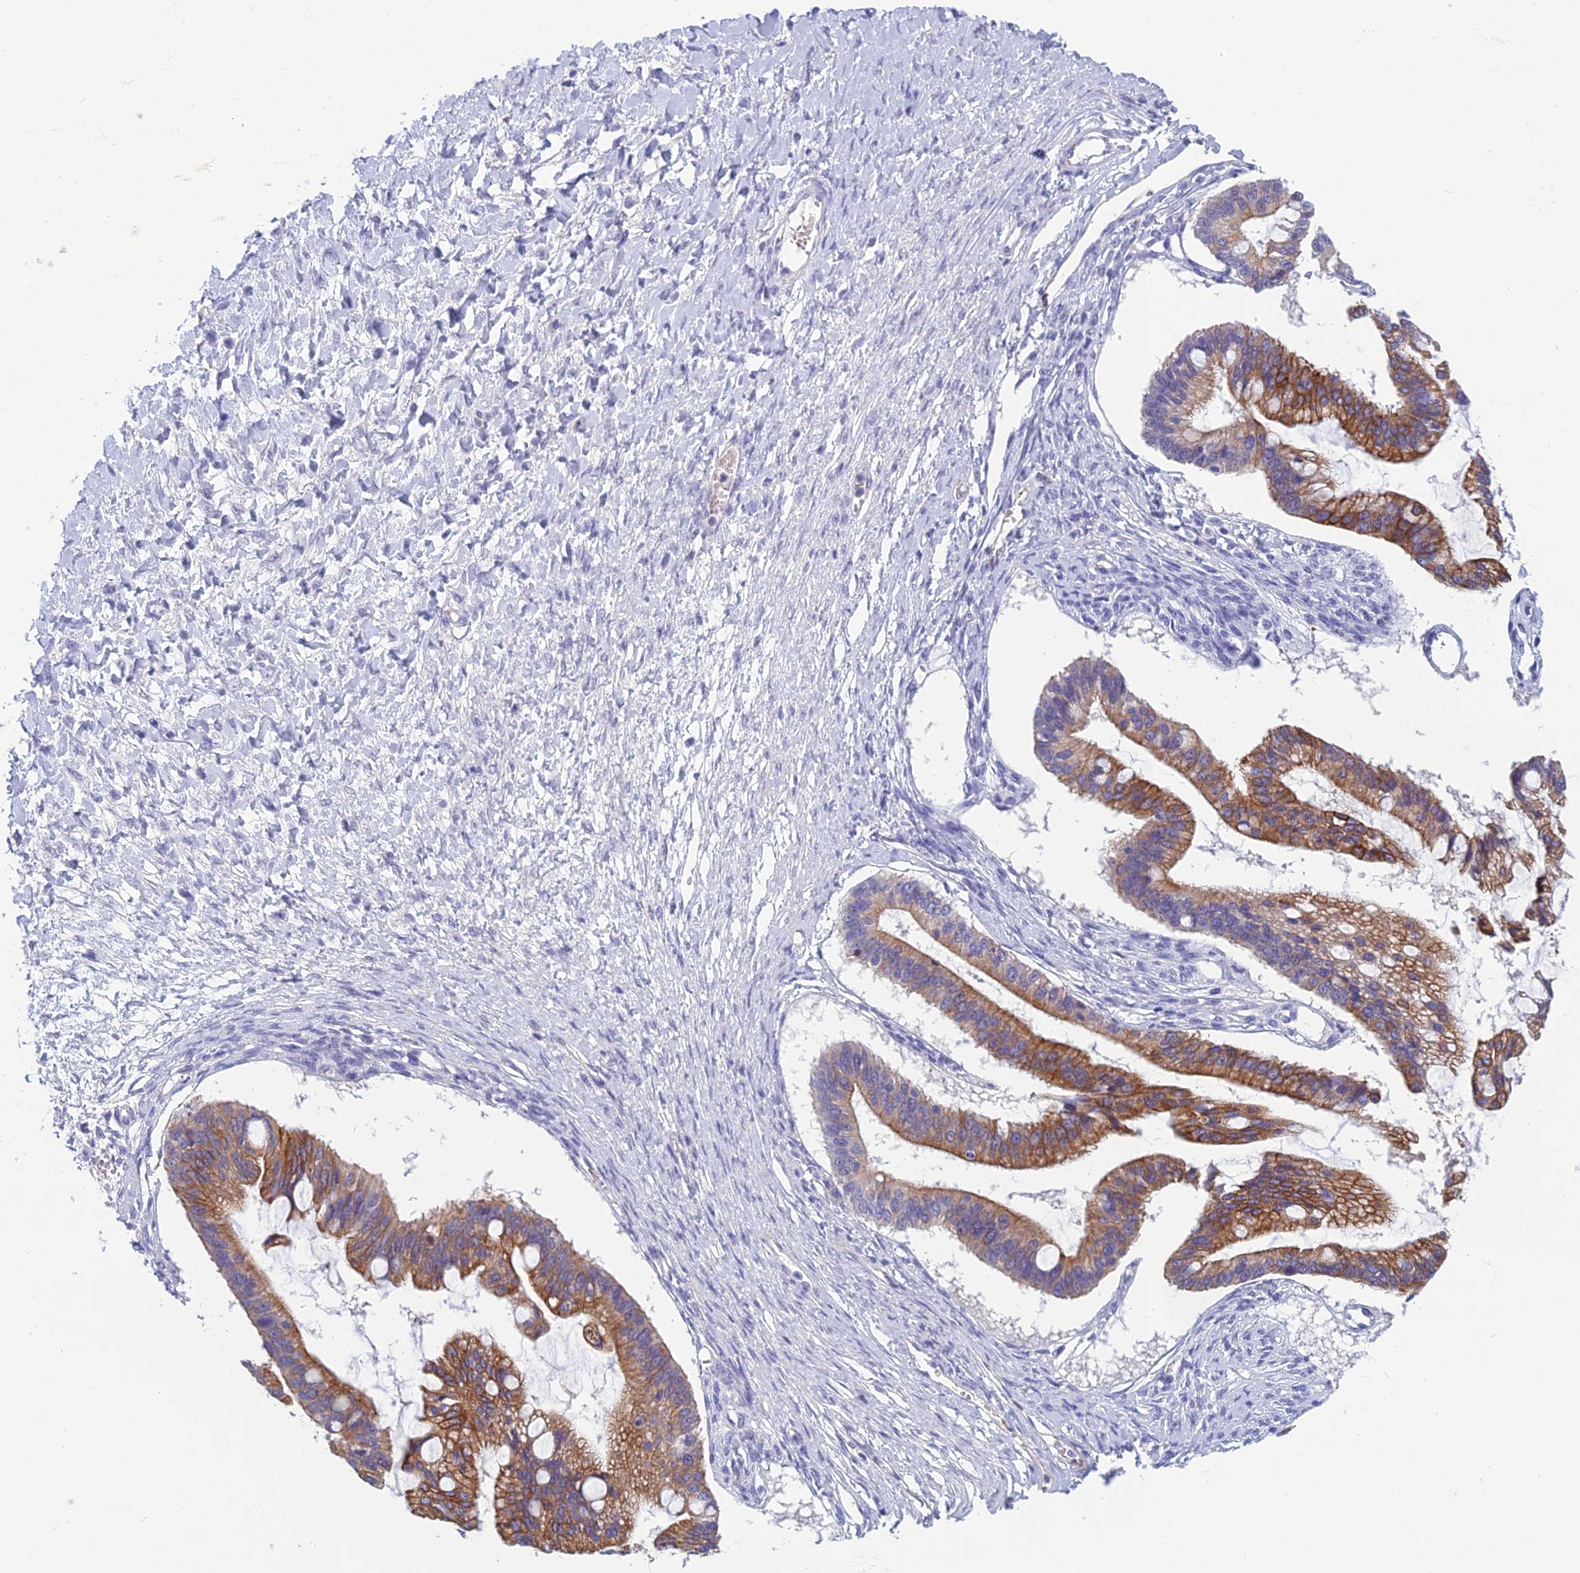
{"staining": {"intensity": "moderate", "quantity": ">75%", "location": "cytoplasmic/membranous"}, "tissue": "ovarian cancer", "cell_type": "Tumor cells", "image_type": "cancer", "snomed": [{"axis": "morphology", "description": "Cystadenocarcinoma, mucinous, NOS"}, {"axis": "topography", "description": "Ovary"}], "caption": "Tumor cells demonstrate medium levels of moderate cytoplasmic/membranous expression in approximately >75% of cells in human ovarian cancer.", "gene": "RBM41", "patient": {"sex": "female", "age": 73}}